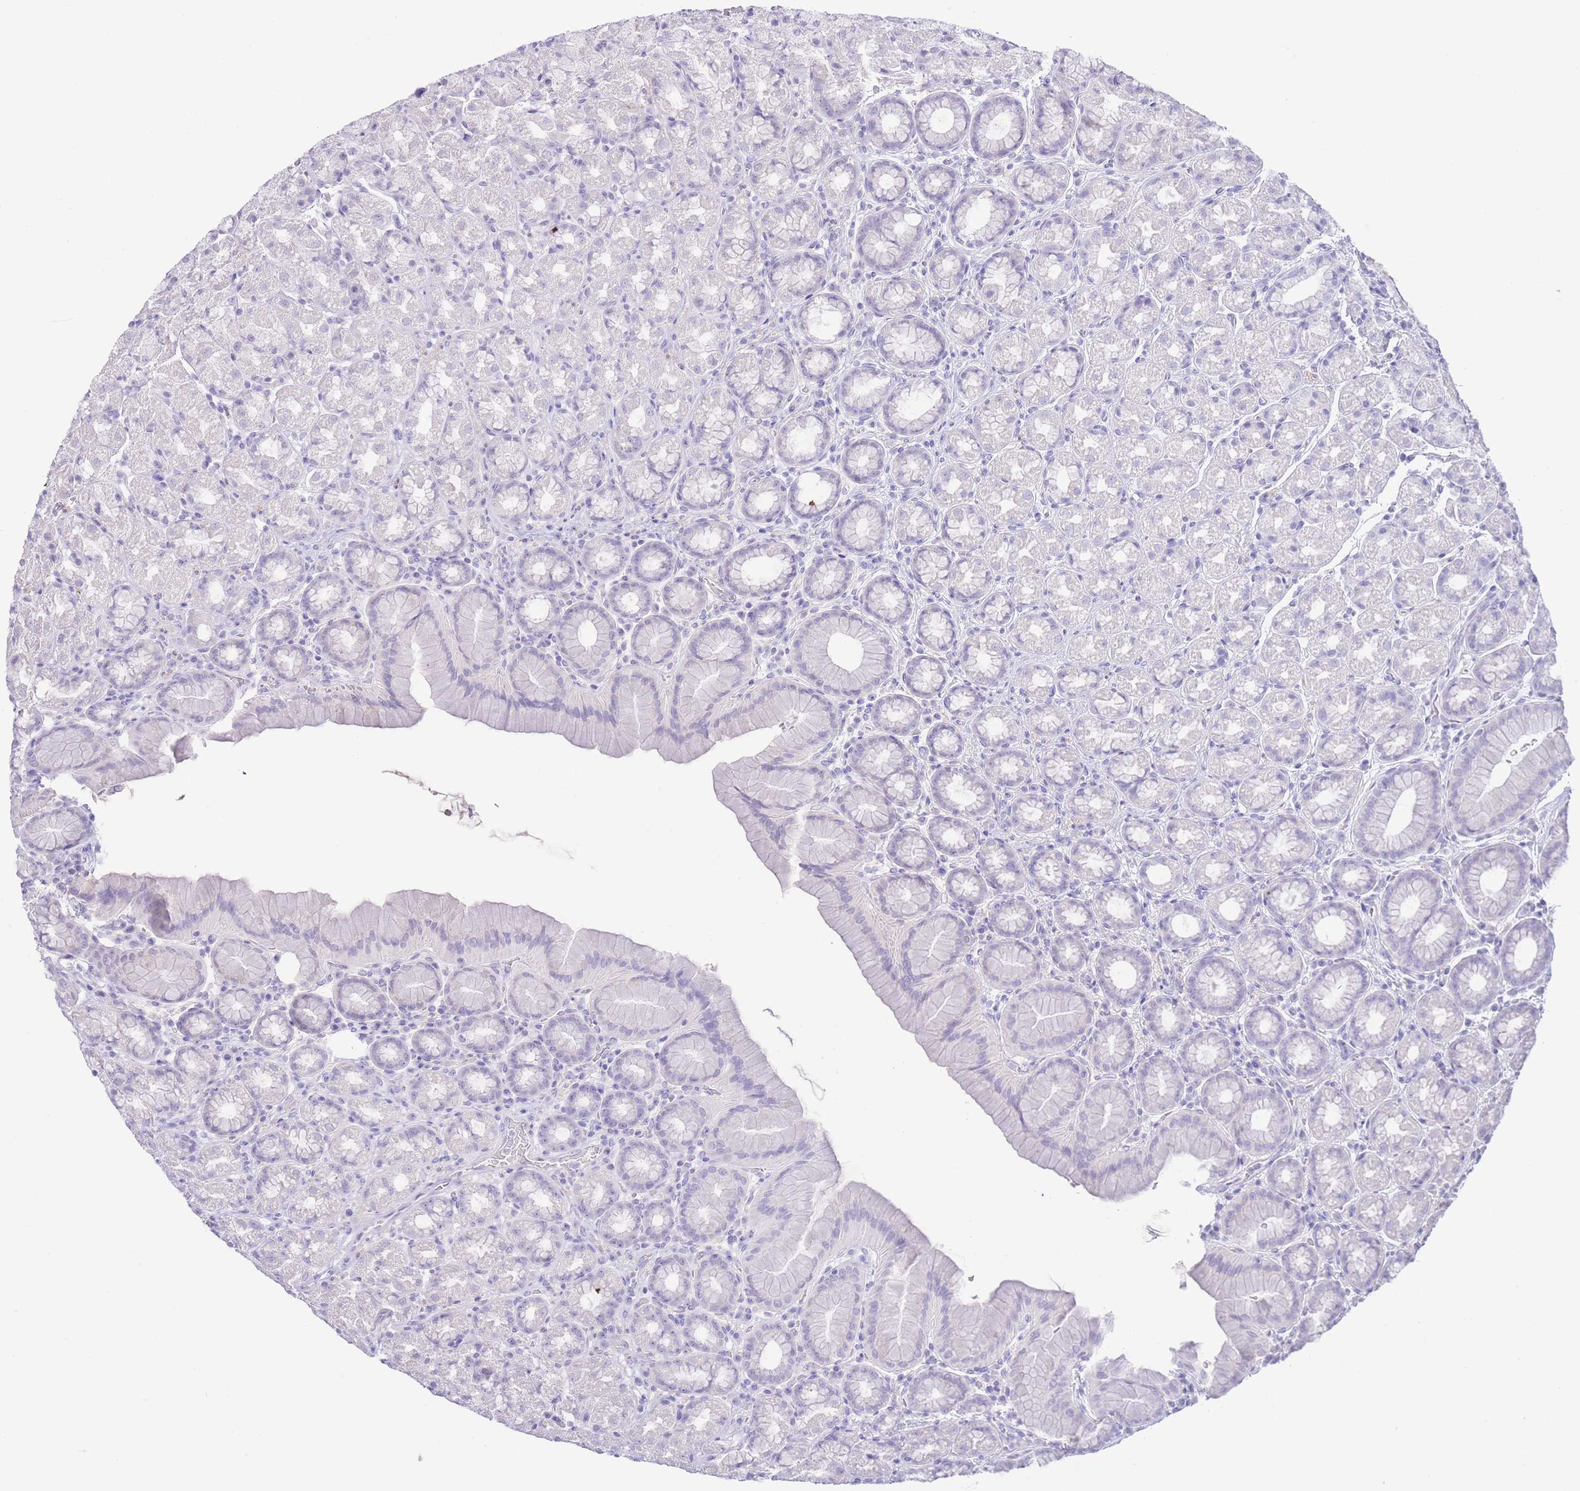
{"staining": {"intensity": "negative", "quantity": "none", "location": "none"}, "tissue": "stomach", "cell_type": "Glandular cells", "image_type": "normal", "snomed": [{"axis": "morphology", "description": "Normal tissue, NOS"}, {"axis": "topography", "description": "Stomach, upper"}, {"axis": "topography", "description": "Stomach"}], "caption": "An immunohistochemistry (IHC) image of unremarkable stomach is shown. There is no staining in glandular cells of stomach. (Immunohistochemistry, brightfield microscopy, high magnification).", "gene": "PKLR", "patient": {"sex": "male", "age": 68}}